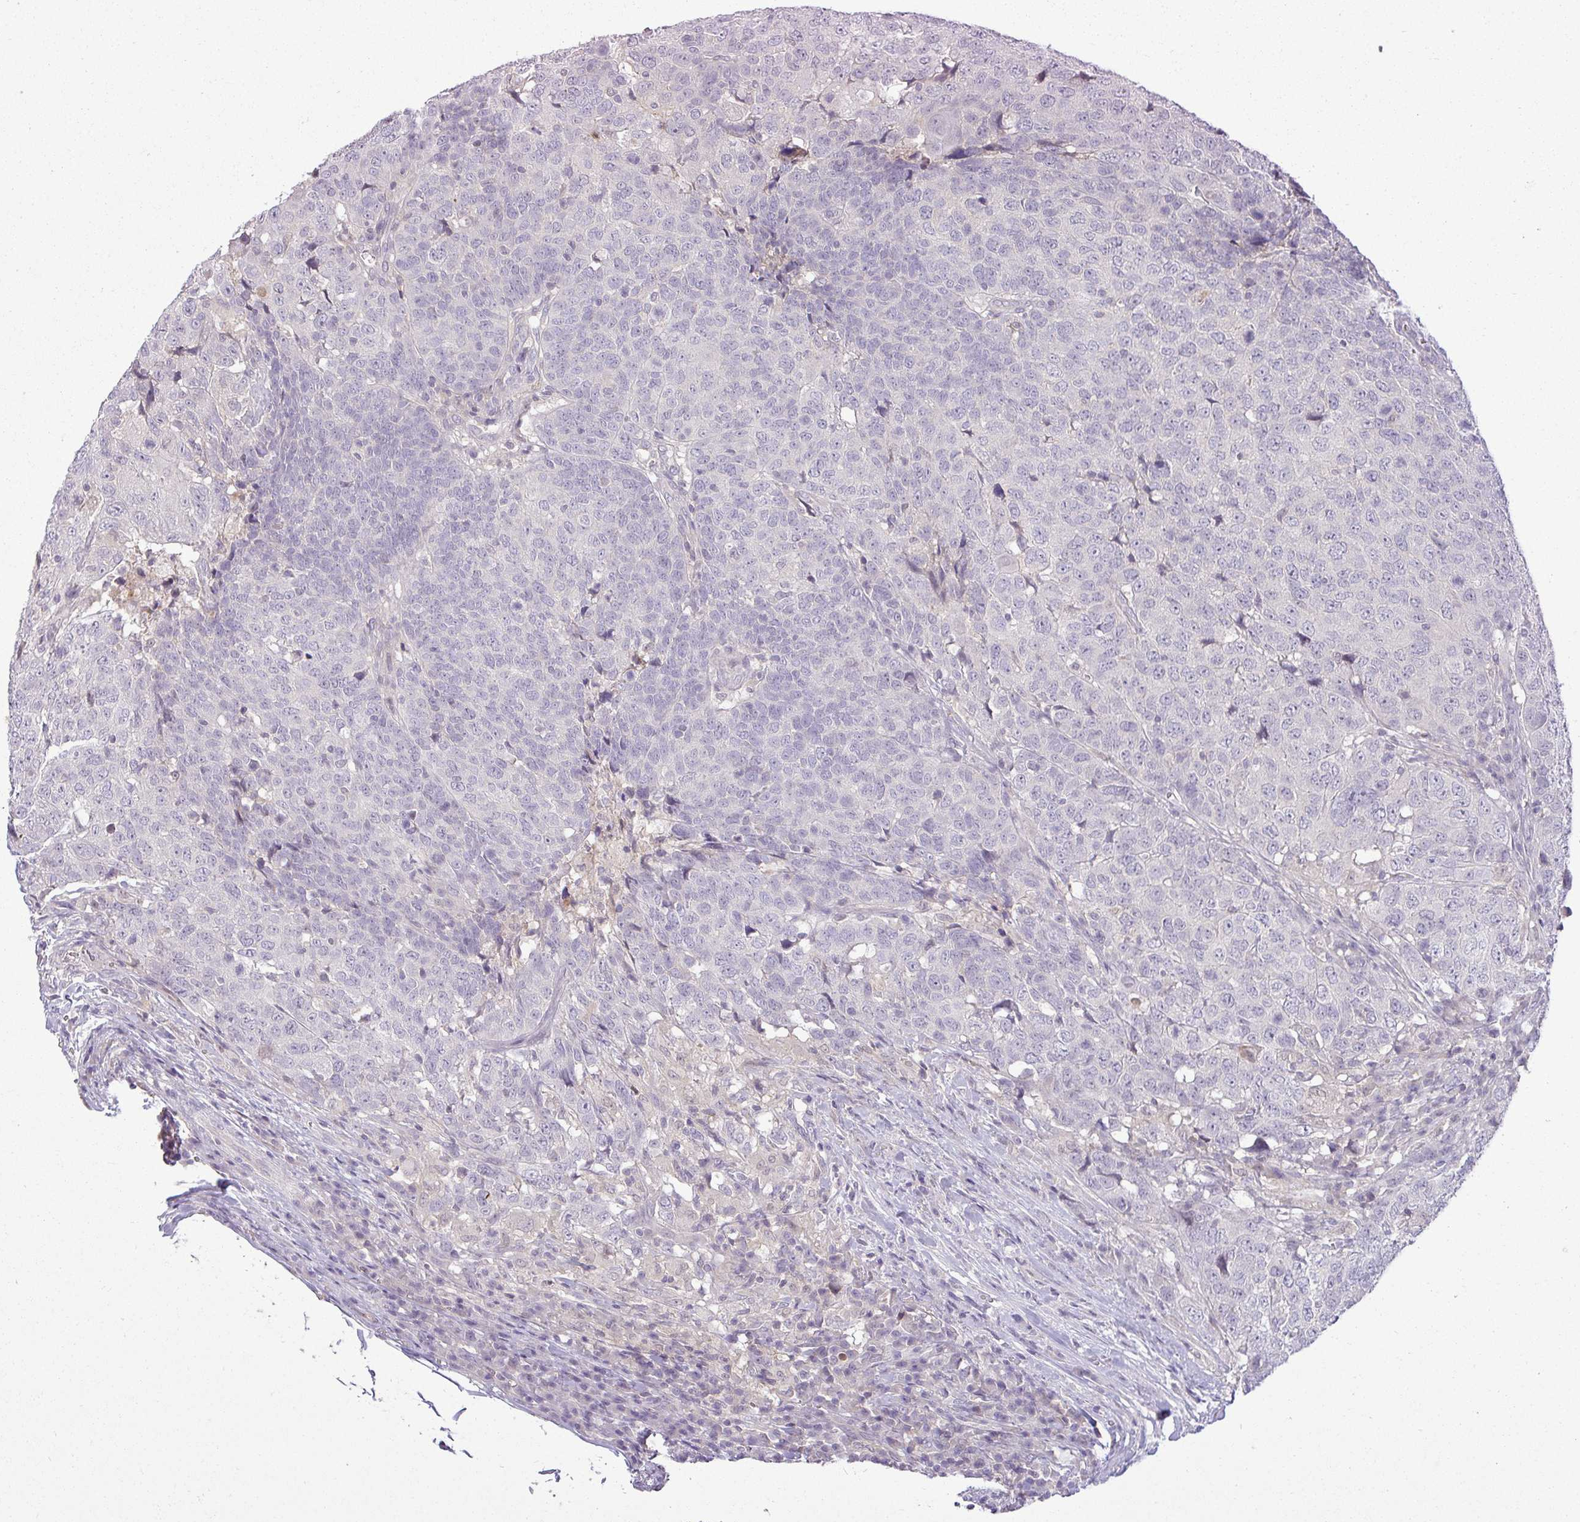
{"staining": {"intensity": "negative", "quantity": "none", "location": "none"}, "tissue": "head and neck cancer", "cell_type": "Tumor cells", "image_type": "cancer", "snomed": [{"axis": "morphology", "description": "Normal tissue, NOS"}, {"axis": "morphology", "description": "Squamous cell carcinoma, NOS"}, {"axis": "topography", "description": "Skeletal muscle"}, {"axis": "topography", "description": "Vascular tissue"}, {"axis": "topography", "description": "Peripheral nerve tissue"}, {"axis": "topography", "description": "Head-Neck"}], "caption": "IHC image of human head and neck cancer (squamous cell carcinoma) stained for a protein (brown), which demonstrates no positivity in tumor cells.", "gene": "APOM", "patient": {"sex": "male", "age": 66}}